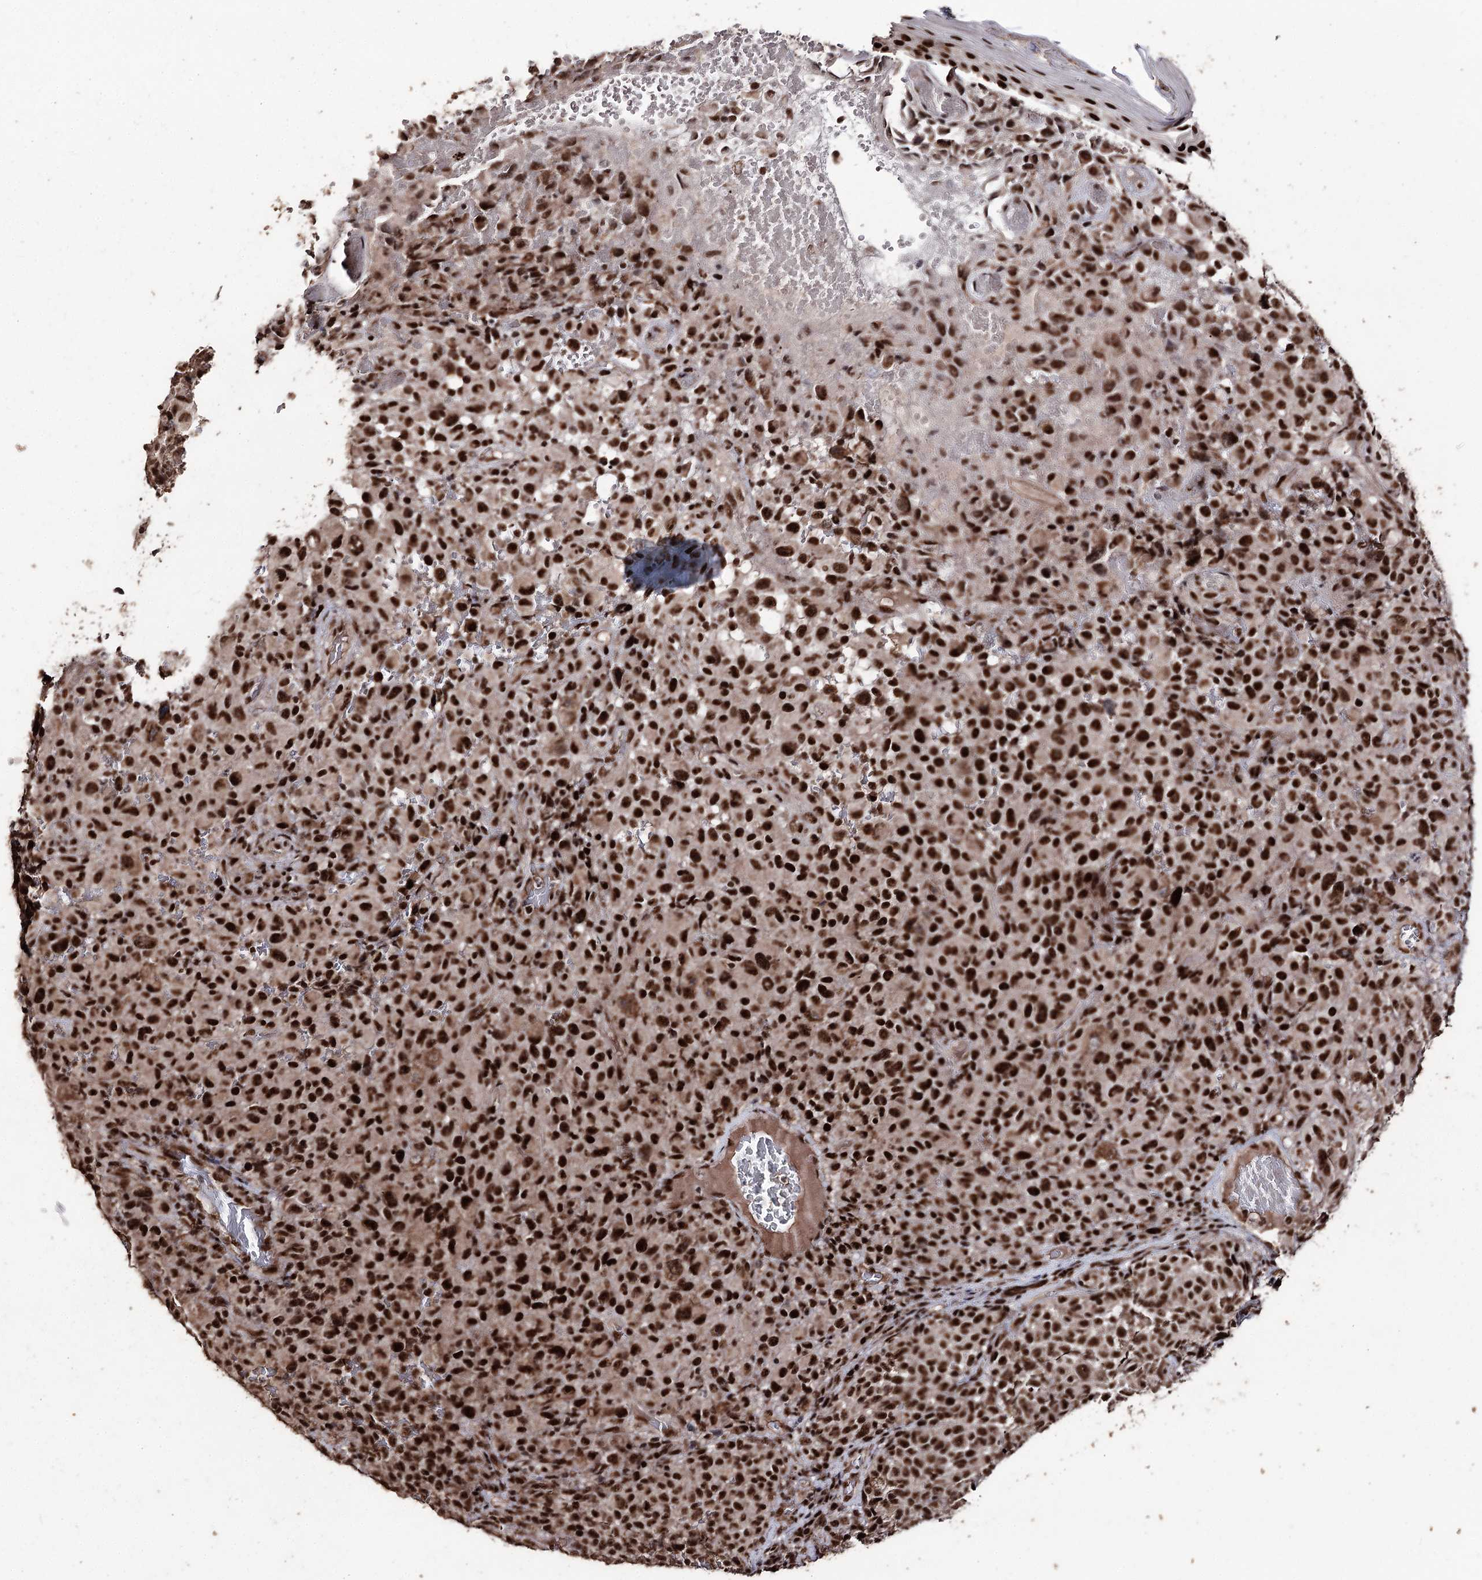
{"staining": {"intensity": "strong", "quantity": ">75%", "location": "nuclear"}, "tissue": "melanoma", "cell_type": "Tumor cells", "image_type": "cancer", "snomed": [{"axis": "morphology", "description": "Malignant melanoma, NOS"}, {"axis": "topography", "description": "Skin"}], "caption": "About >75% of tumor cells in malignant melanoma display strong nuclear protein expression as visualized by brown immunohistochemical staining.", "gene": "U2SURP", "patient": {"sex": "female", "age": 82}}